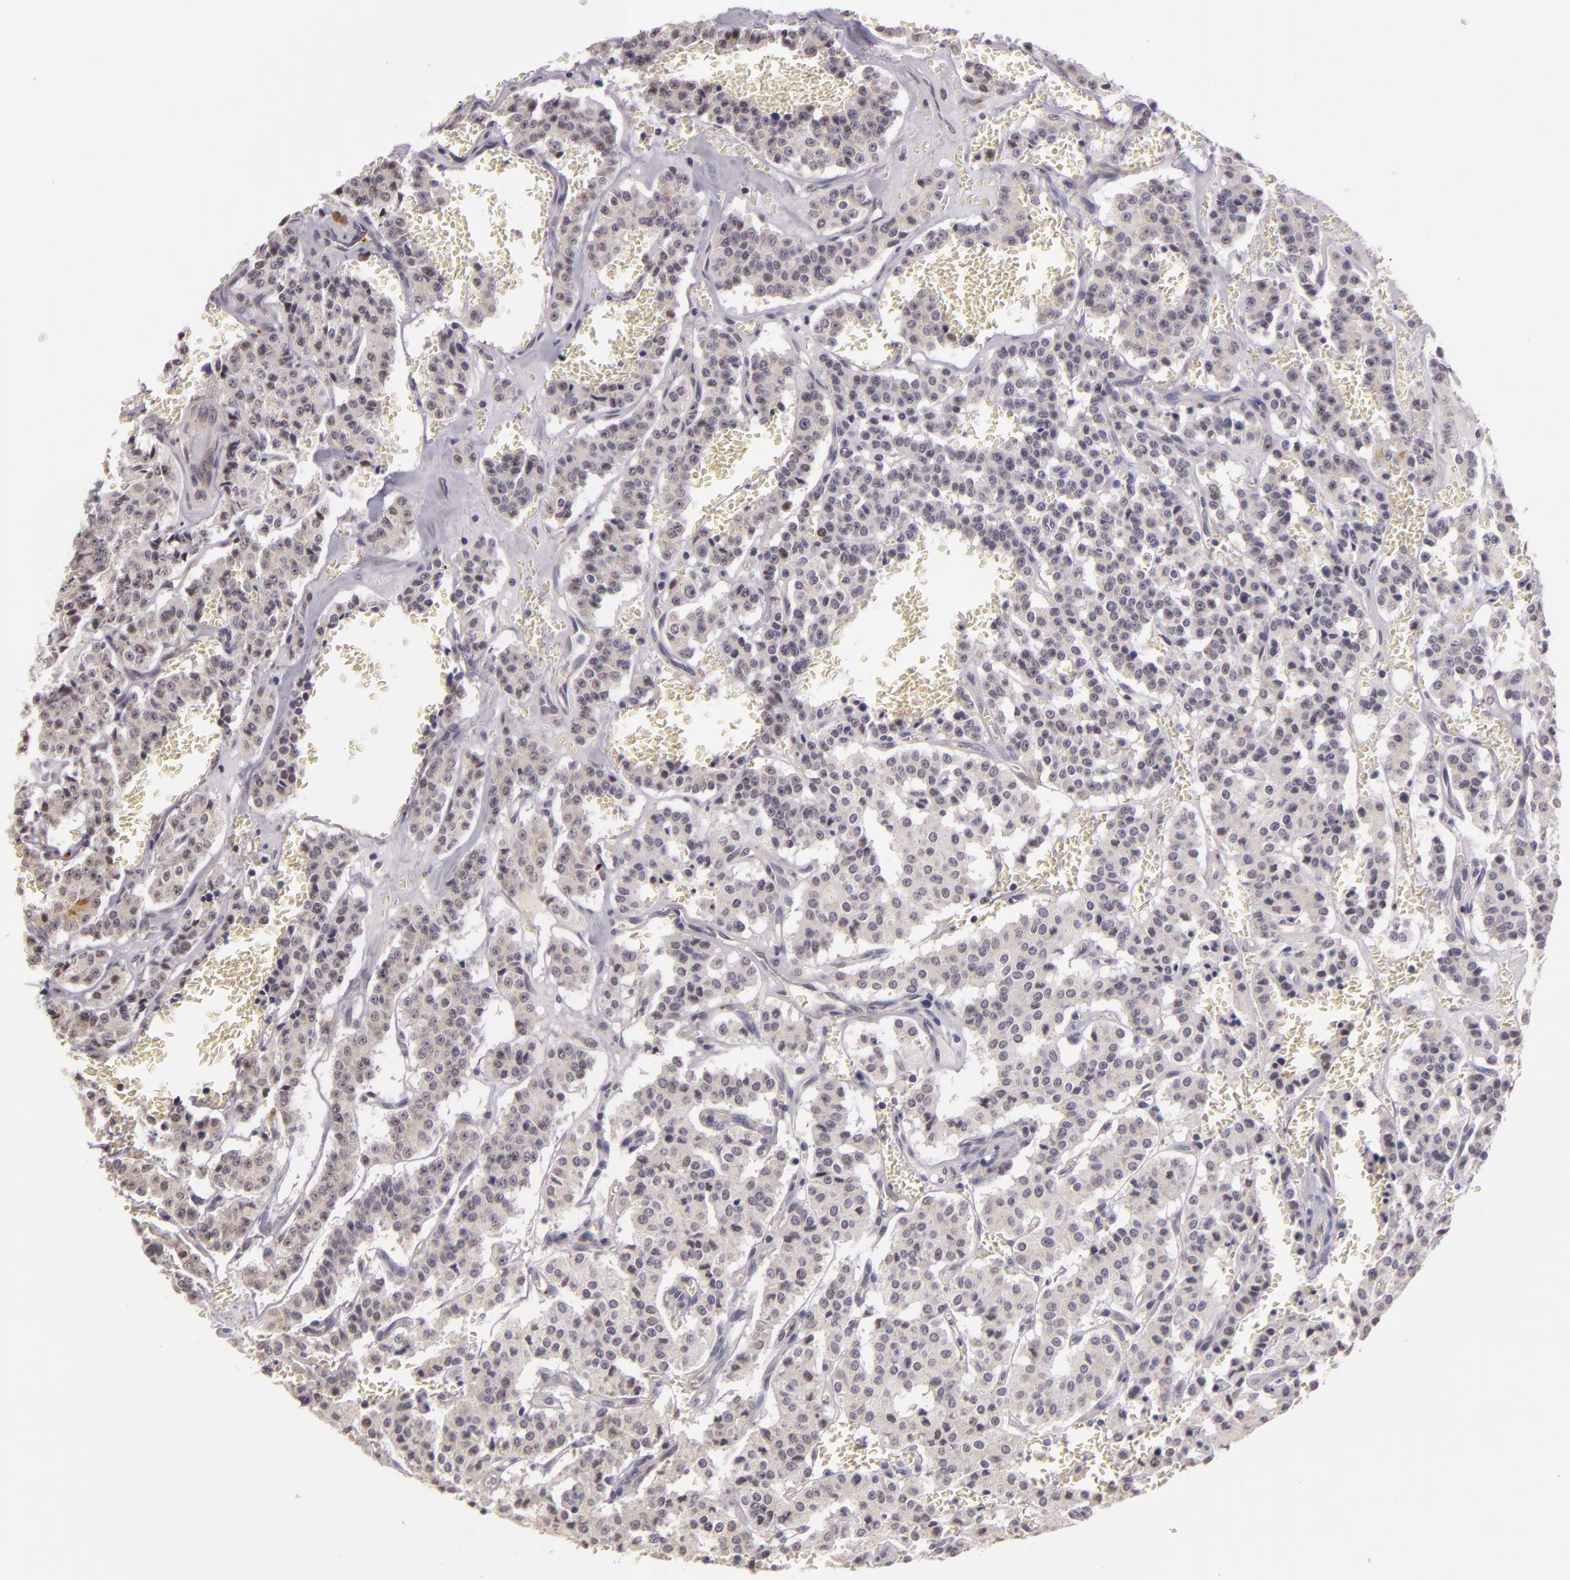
{"staining": {"intensity": "weak", "quantity": "<25%", "location": "nuclear"}, "tissue": "carcinoid", "cell_type": "Tumor cells", "image_type": "cancer", "snomed": [{"axis": "morphology", "description": "Carcinoid, malignant, NOS"}, {"axis": "topography", "description": "Bronchus"}], "caption": "Histopathology image shows no protein expression in tumor cells of malignant carcinoid tissue.", "gene": "SYTL4", "patient": {"sex": "male", "age": 55}}